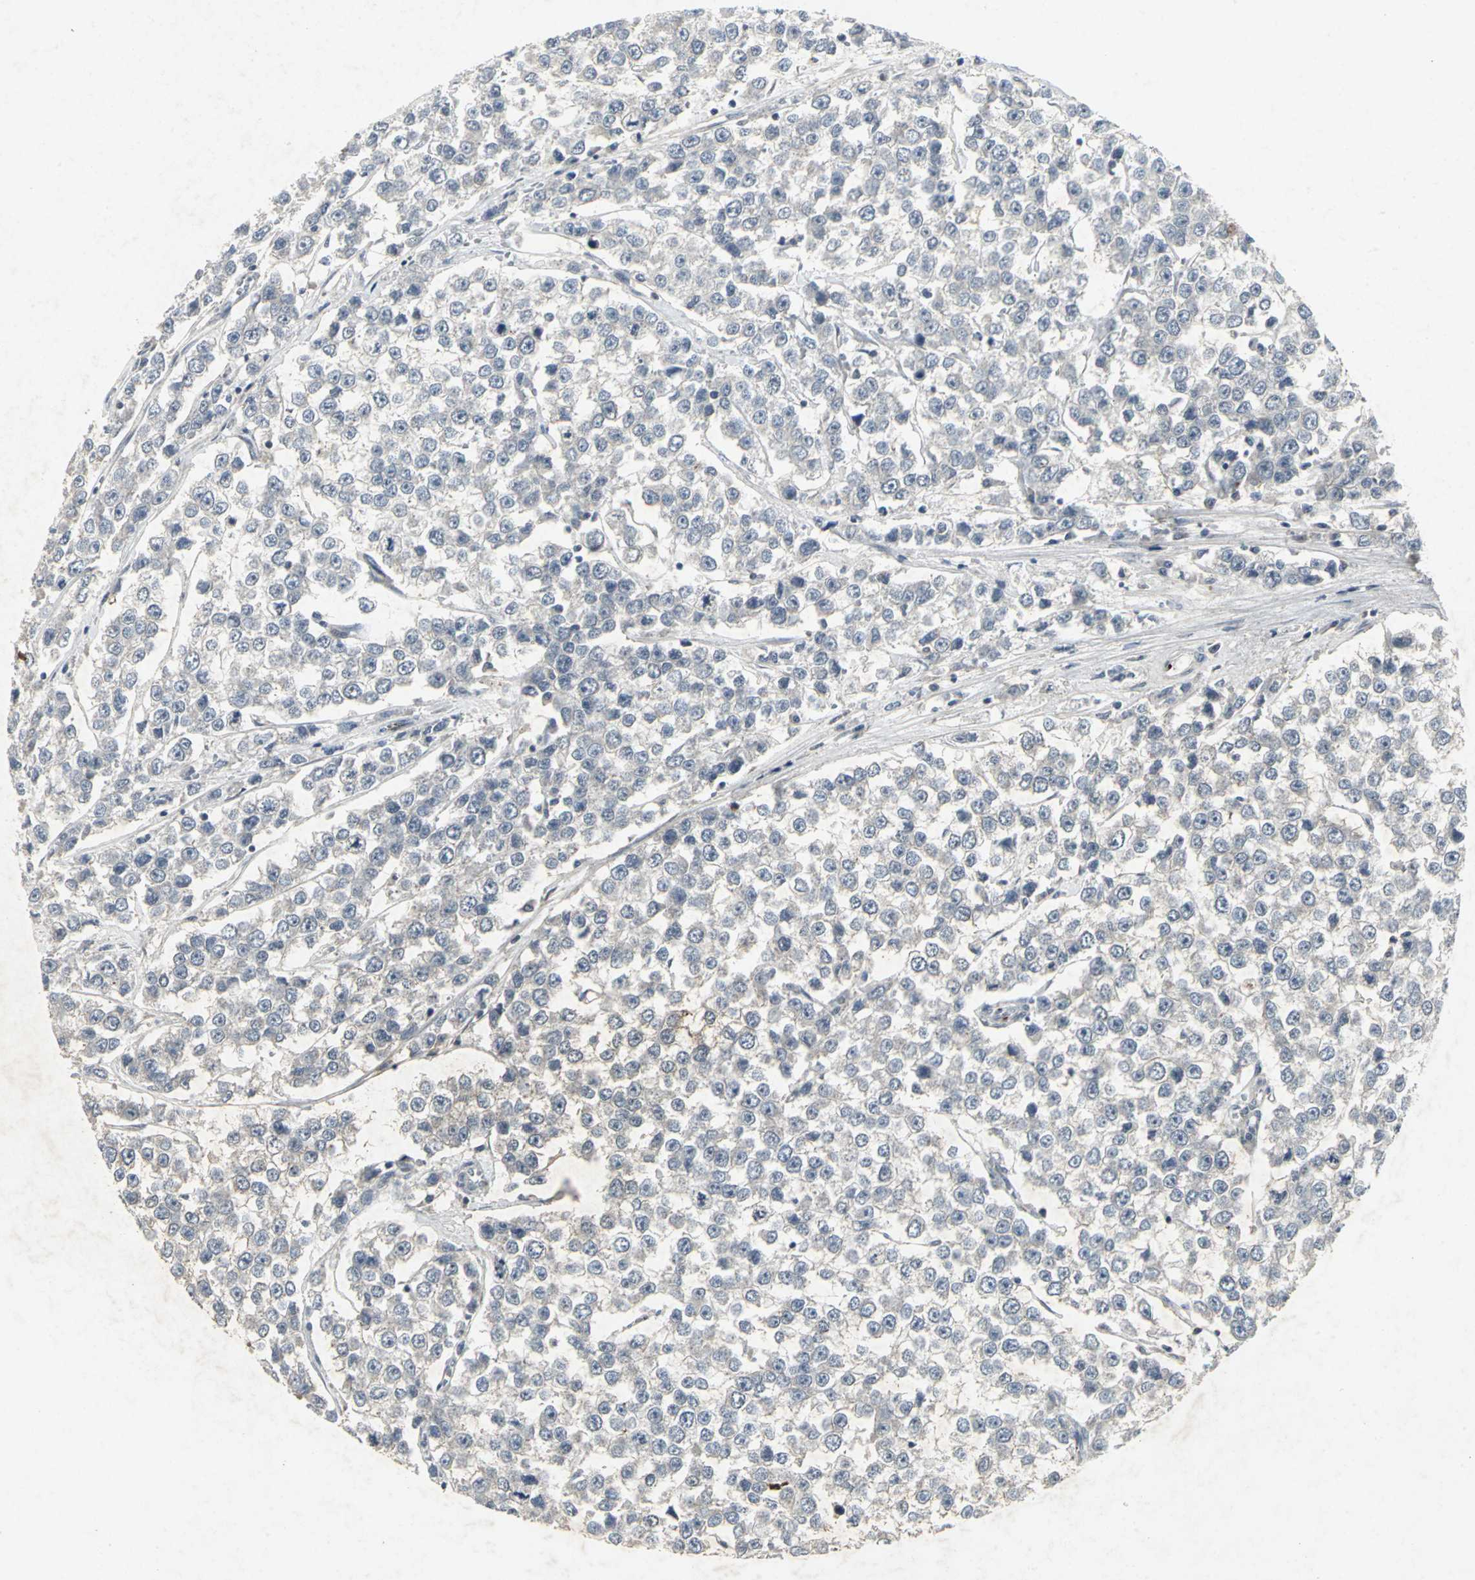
{"staining": {"intensity": "negative", "quantity": "none", "location": "none"}, "tissue": "testis cancer", "cell_type": "Tumor cells", "image_type": "cancer", "snomed": [{"axis": "morphology", "description": "Seminoma, NOS"}, {"axis": "morphology", "description": "Carcinoma, Embryonal, NOS"}, {"axis": "topography", "description": "Testis"}], "caption": "A micrograph of testis cancer stained for a protein demonstrates no brown staining in tumor cells.", "gene": "BMP4", "patient": {"sex": "male", "age": 52}}